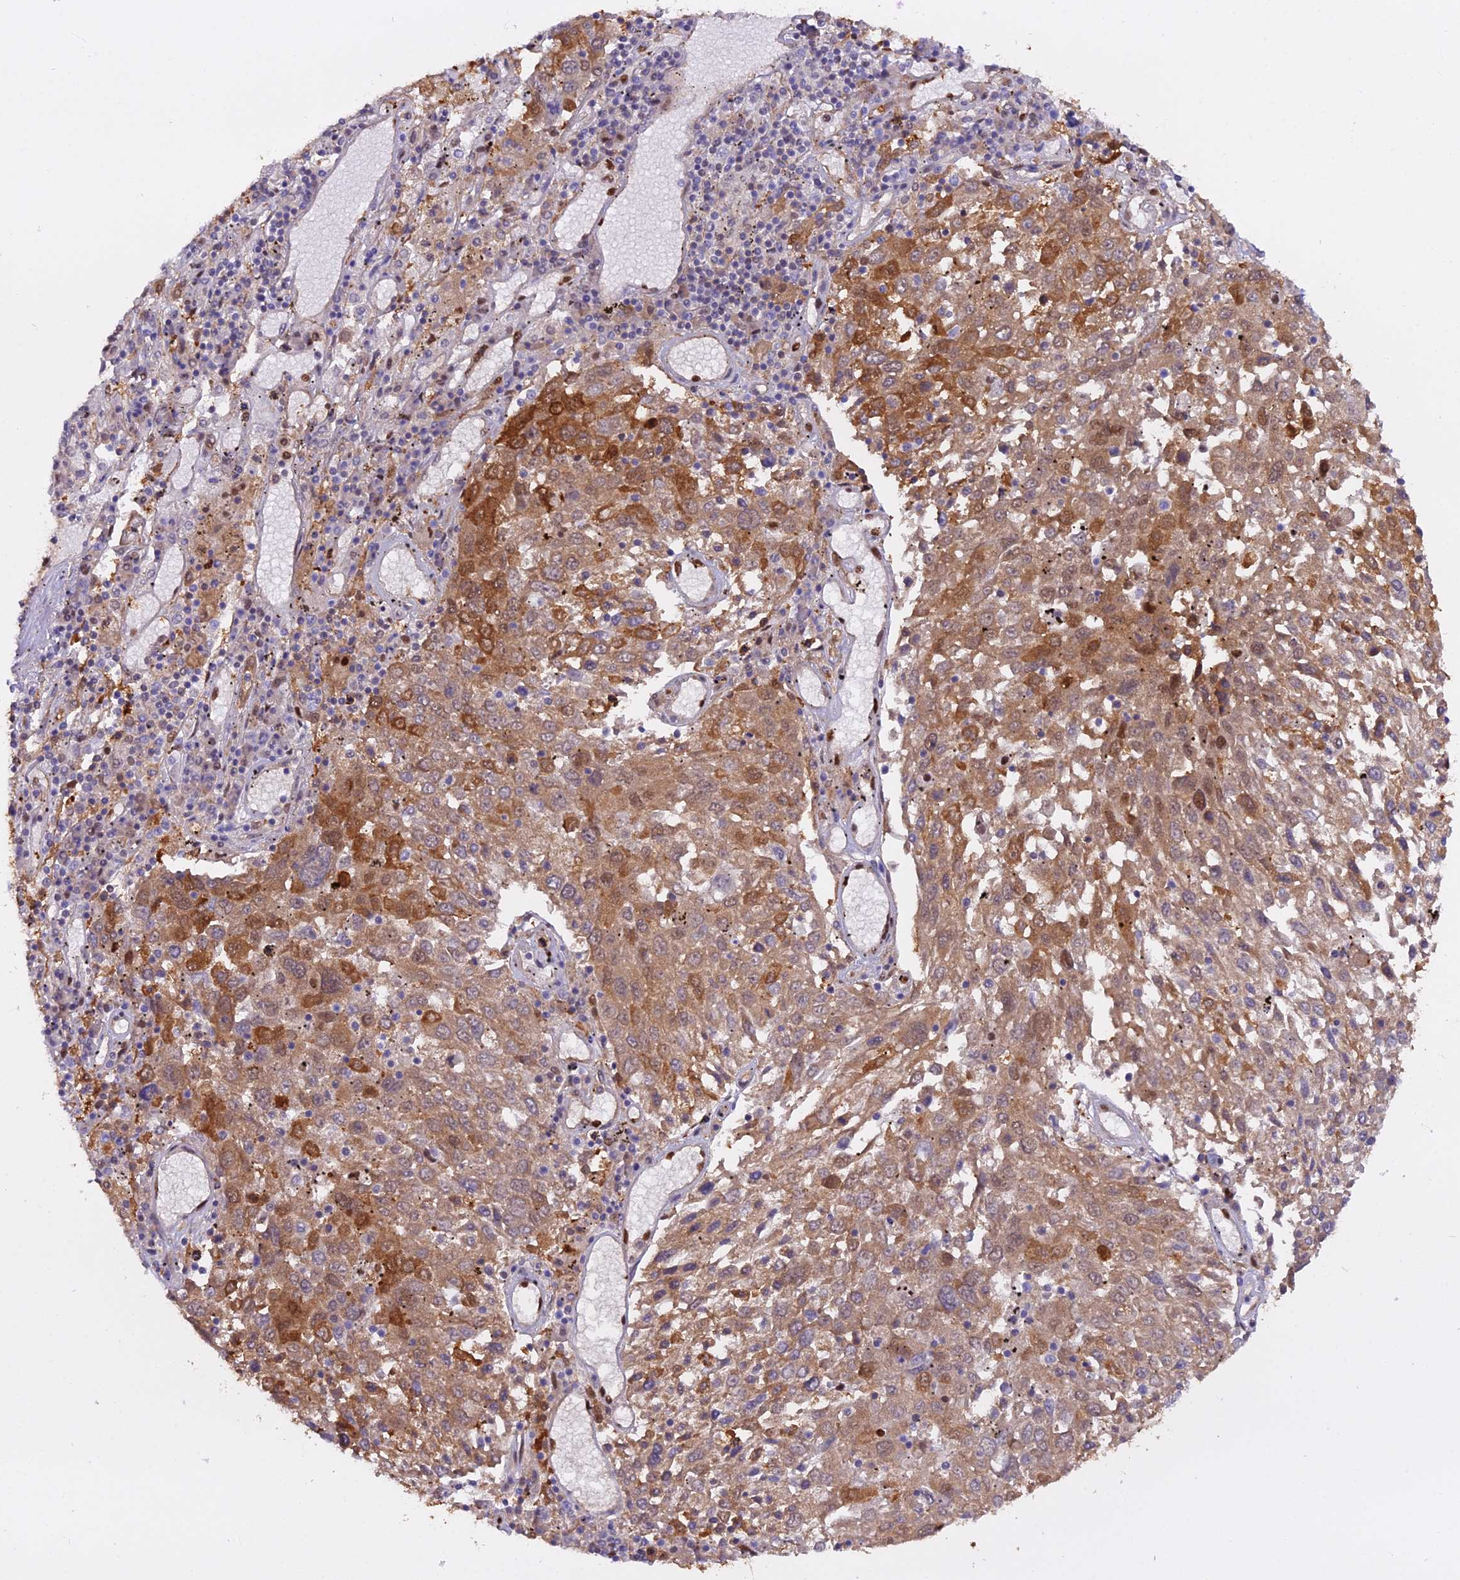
{"staining": {"intensity": "moderate", "quantity": ">75%", "location": "cytoplasmic/membranous,nuclear"}, "tissue": "lung cancer", "cell_type": "Tumor cells", "image_type": "cancer", "snomed": [{"axis": "morphology", "description": "Squamous cell carcinoma, NOS"}, {"axis": "topography", "description": "Lung"}], "caption": "This photomicrograph shows IHC staining of squamous cell carcinoma (lung), with medium moderate cytoplasmic/membranous and nuclear staining in about >75% of tumor cells.", "gene": "NPEPL1", "patient": {"sex": "male", "age": 65}}